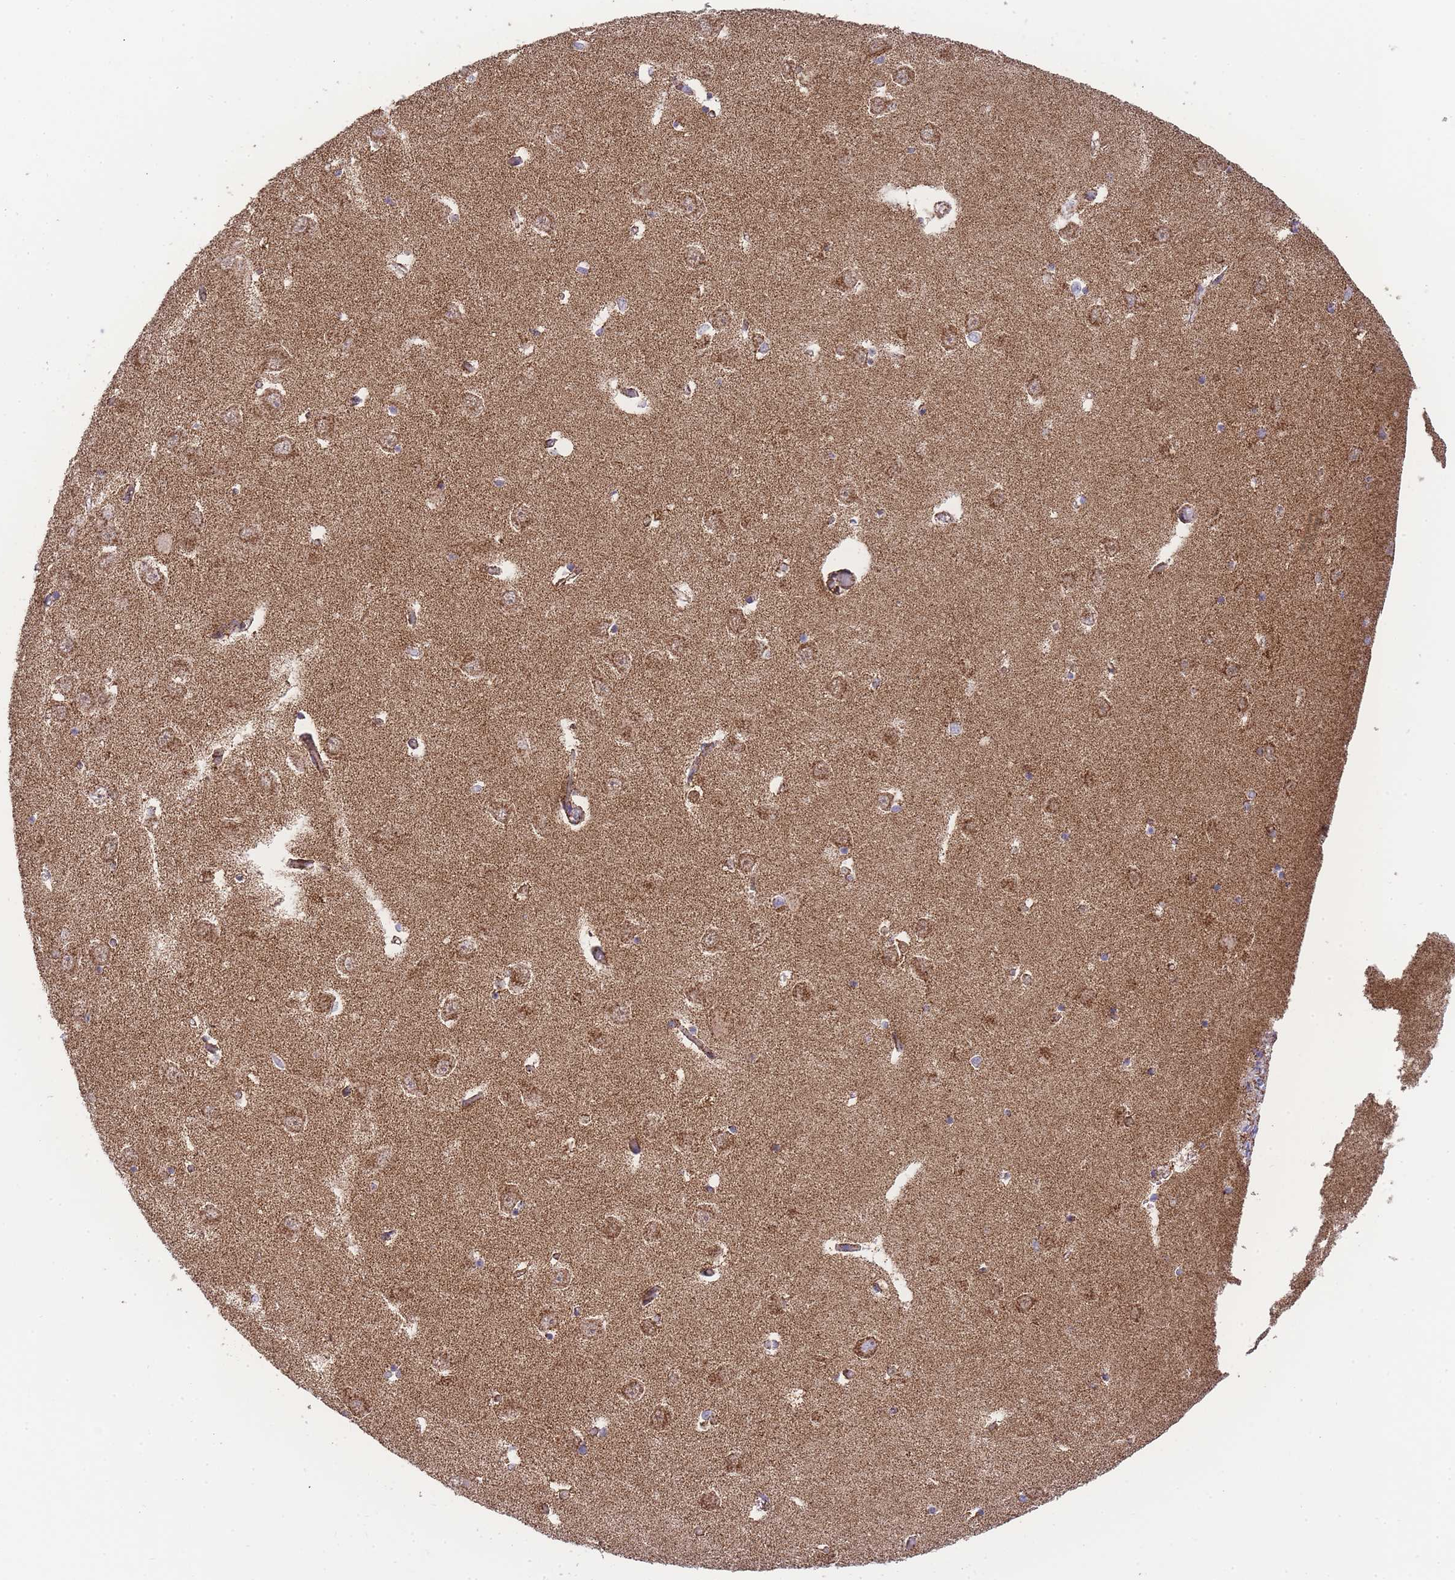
{"staining": {"intensity": "moderate", "quantity": "25%-75%", "location": "cytoplasmic/membranous"}, "tissue": "hippocampus", "cell_type": "Glial cells", "image_type": "normal", "snomed": [{"axis": "morphology", "description": "Normal tissue, NOS"}, {"axis": "topography", "description": "Hippocampus"}], "caption": "About 25%-75% of glial cells in normal hippocampus exhibit moderate cytoplasmic/membranous protein staining as visualized by brown immunohistochemical staining.", "gene": "GSTM1", "patient": {"sex": "male", "age": 70}}